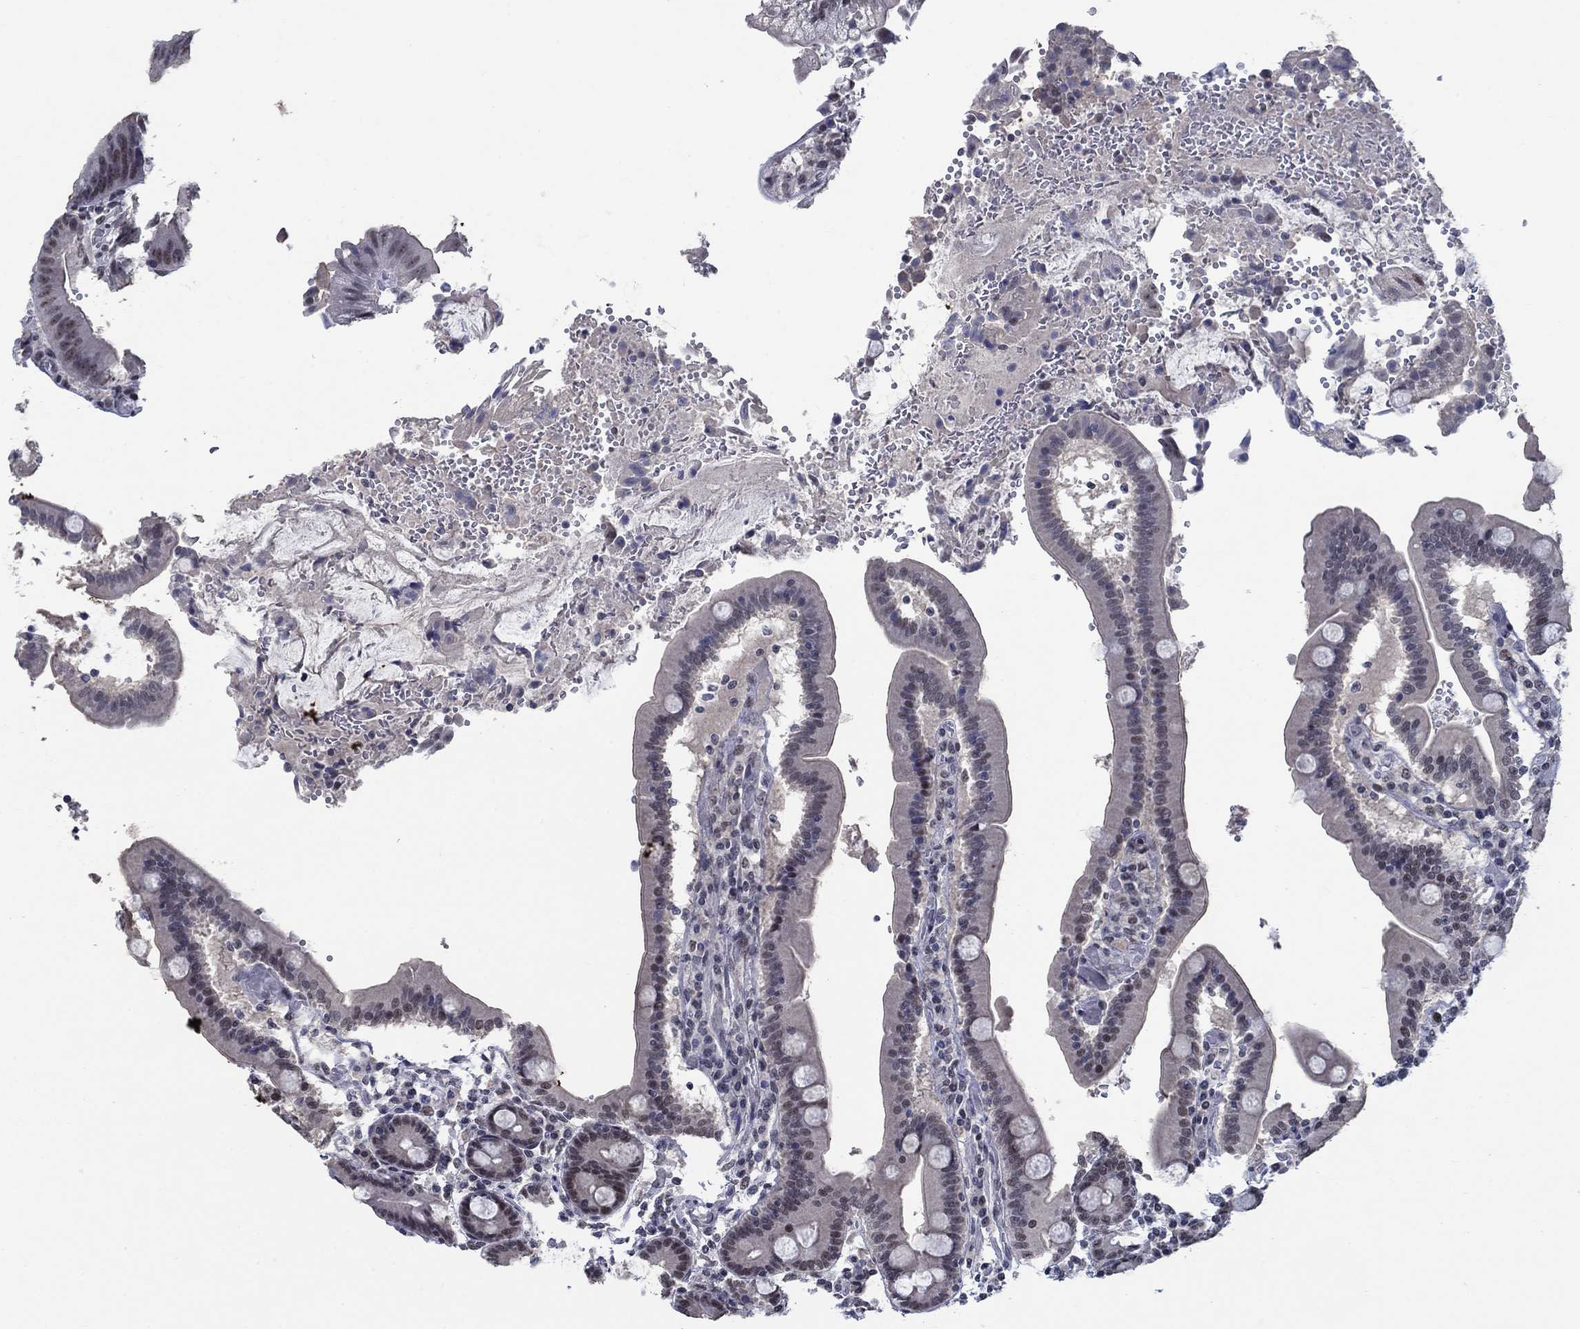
{"staining": {"intensity": "negative", "quantity": "none", "location": "none"}, "tissue": "duodenum", "cell_type": "Glandular cells", "image_type": "normal", "snomed": [{"axis": "morphology", "description": "Normal tissue, NOS"}, {"axis": "topography", "description": "Duodenum"}], "caption": "There is no significant expression in glandular cells of duodenum. (Stains: DAB (3,3'-diaminobenzidine) immunohistochemistry with hematoxylin counter stain, Microscopy: brightfield microscopy at high magnification).", "gene": "HTN1", "patient": {"sex": "female", "age": 62}}